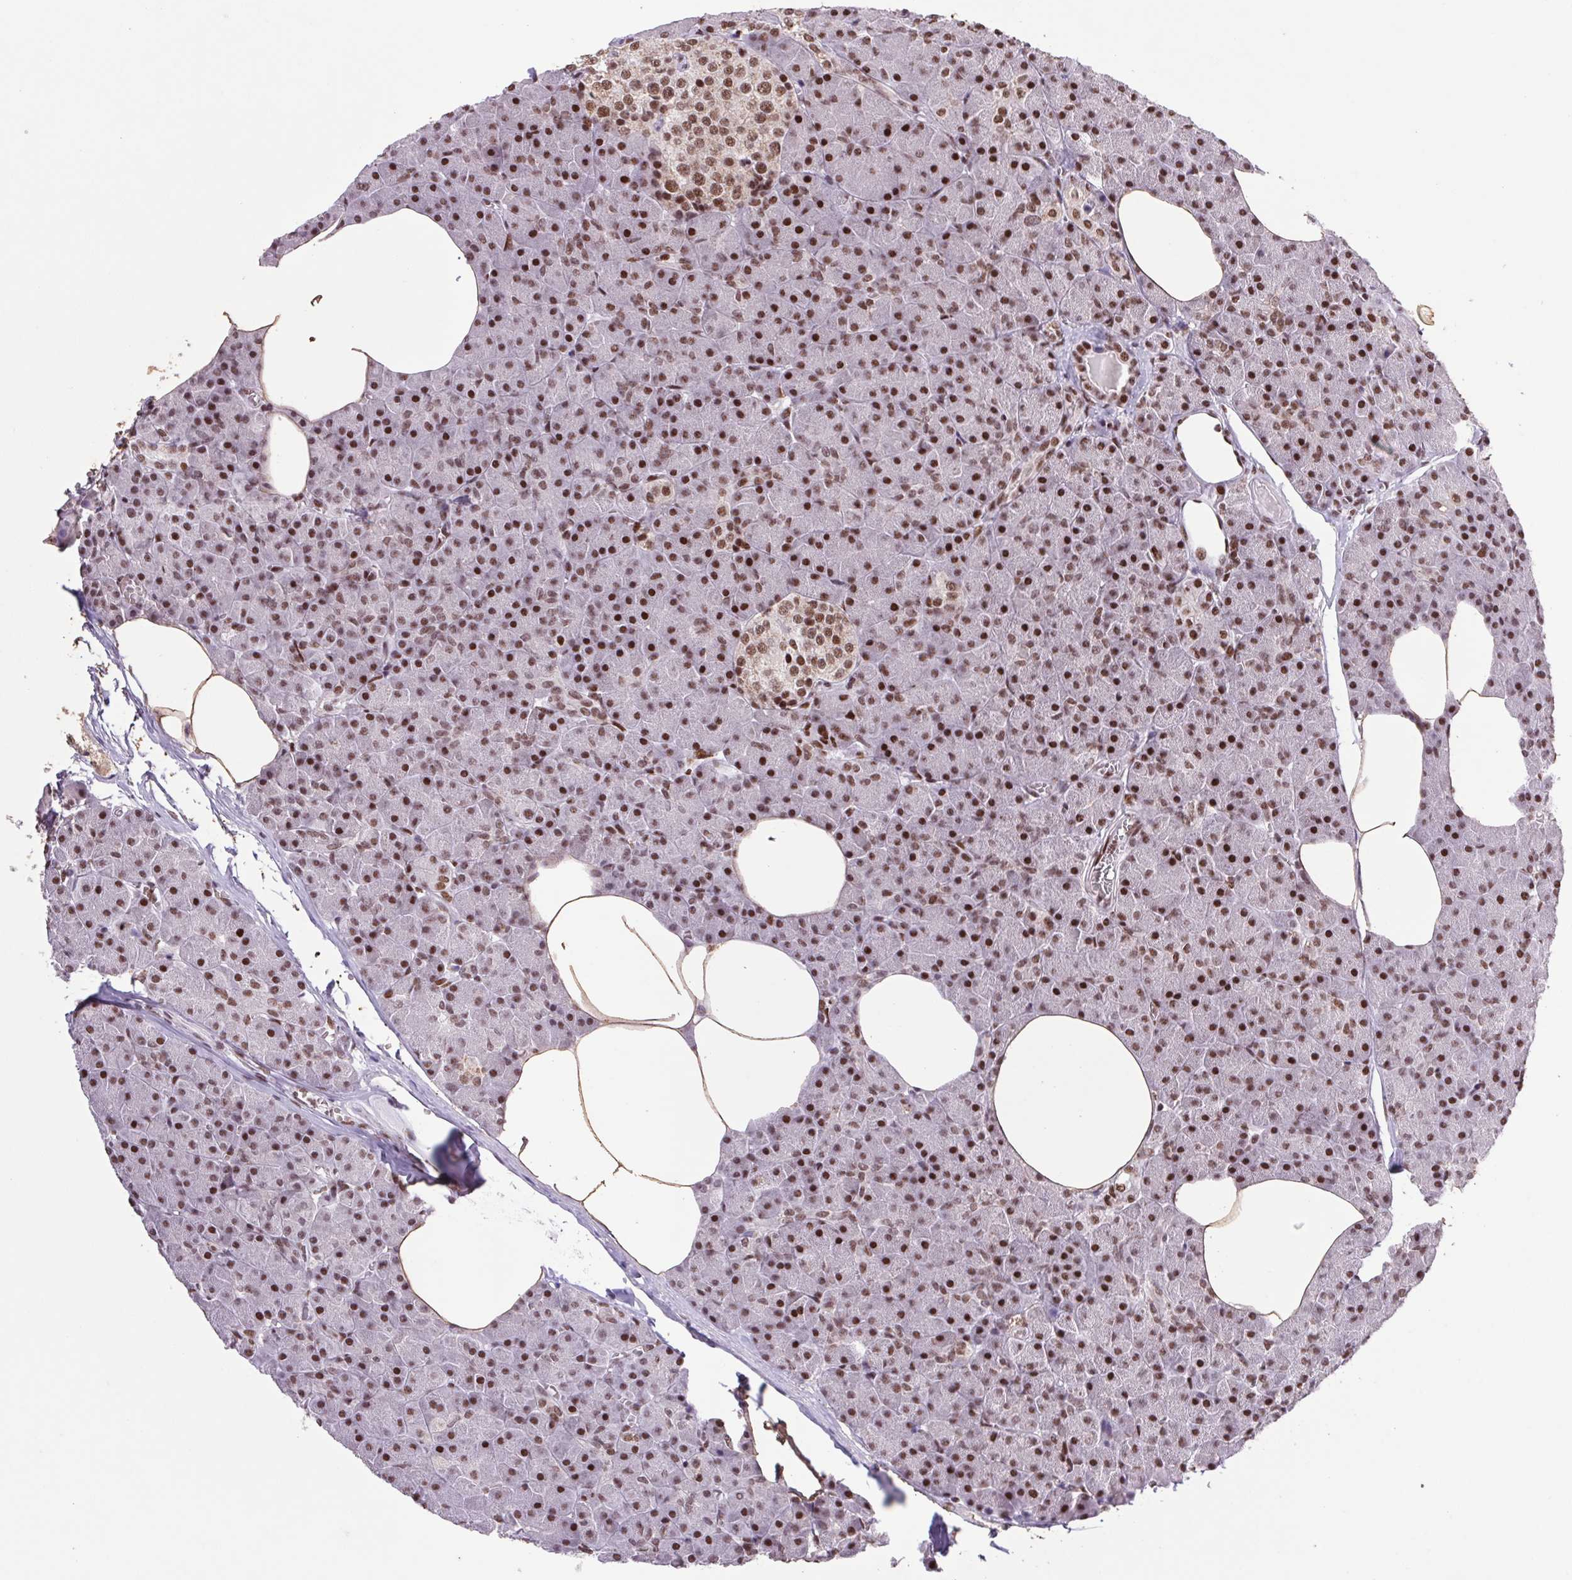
{"staining": {"intensity": "strong", "quantity": ">75%", "location": "nuclear"}, "tissue": "pancreas", "cell_type": "Exocrine glandular cells", "image_type": "normal", "snomed": [{"axis": "morphology", "description": "Normal tissue, NOS"}, {"axis": "topography", "description": "Pancreas"}], "caption": "Protein staining demonstrates strong nuclear positivity in about >75% of exocrine glandular cells in unremarkable pancreas.", "gene": "LDLRAD4", "patient": {"sex": "female", "age": 45}}